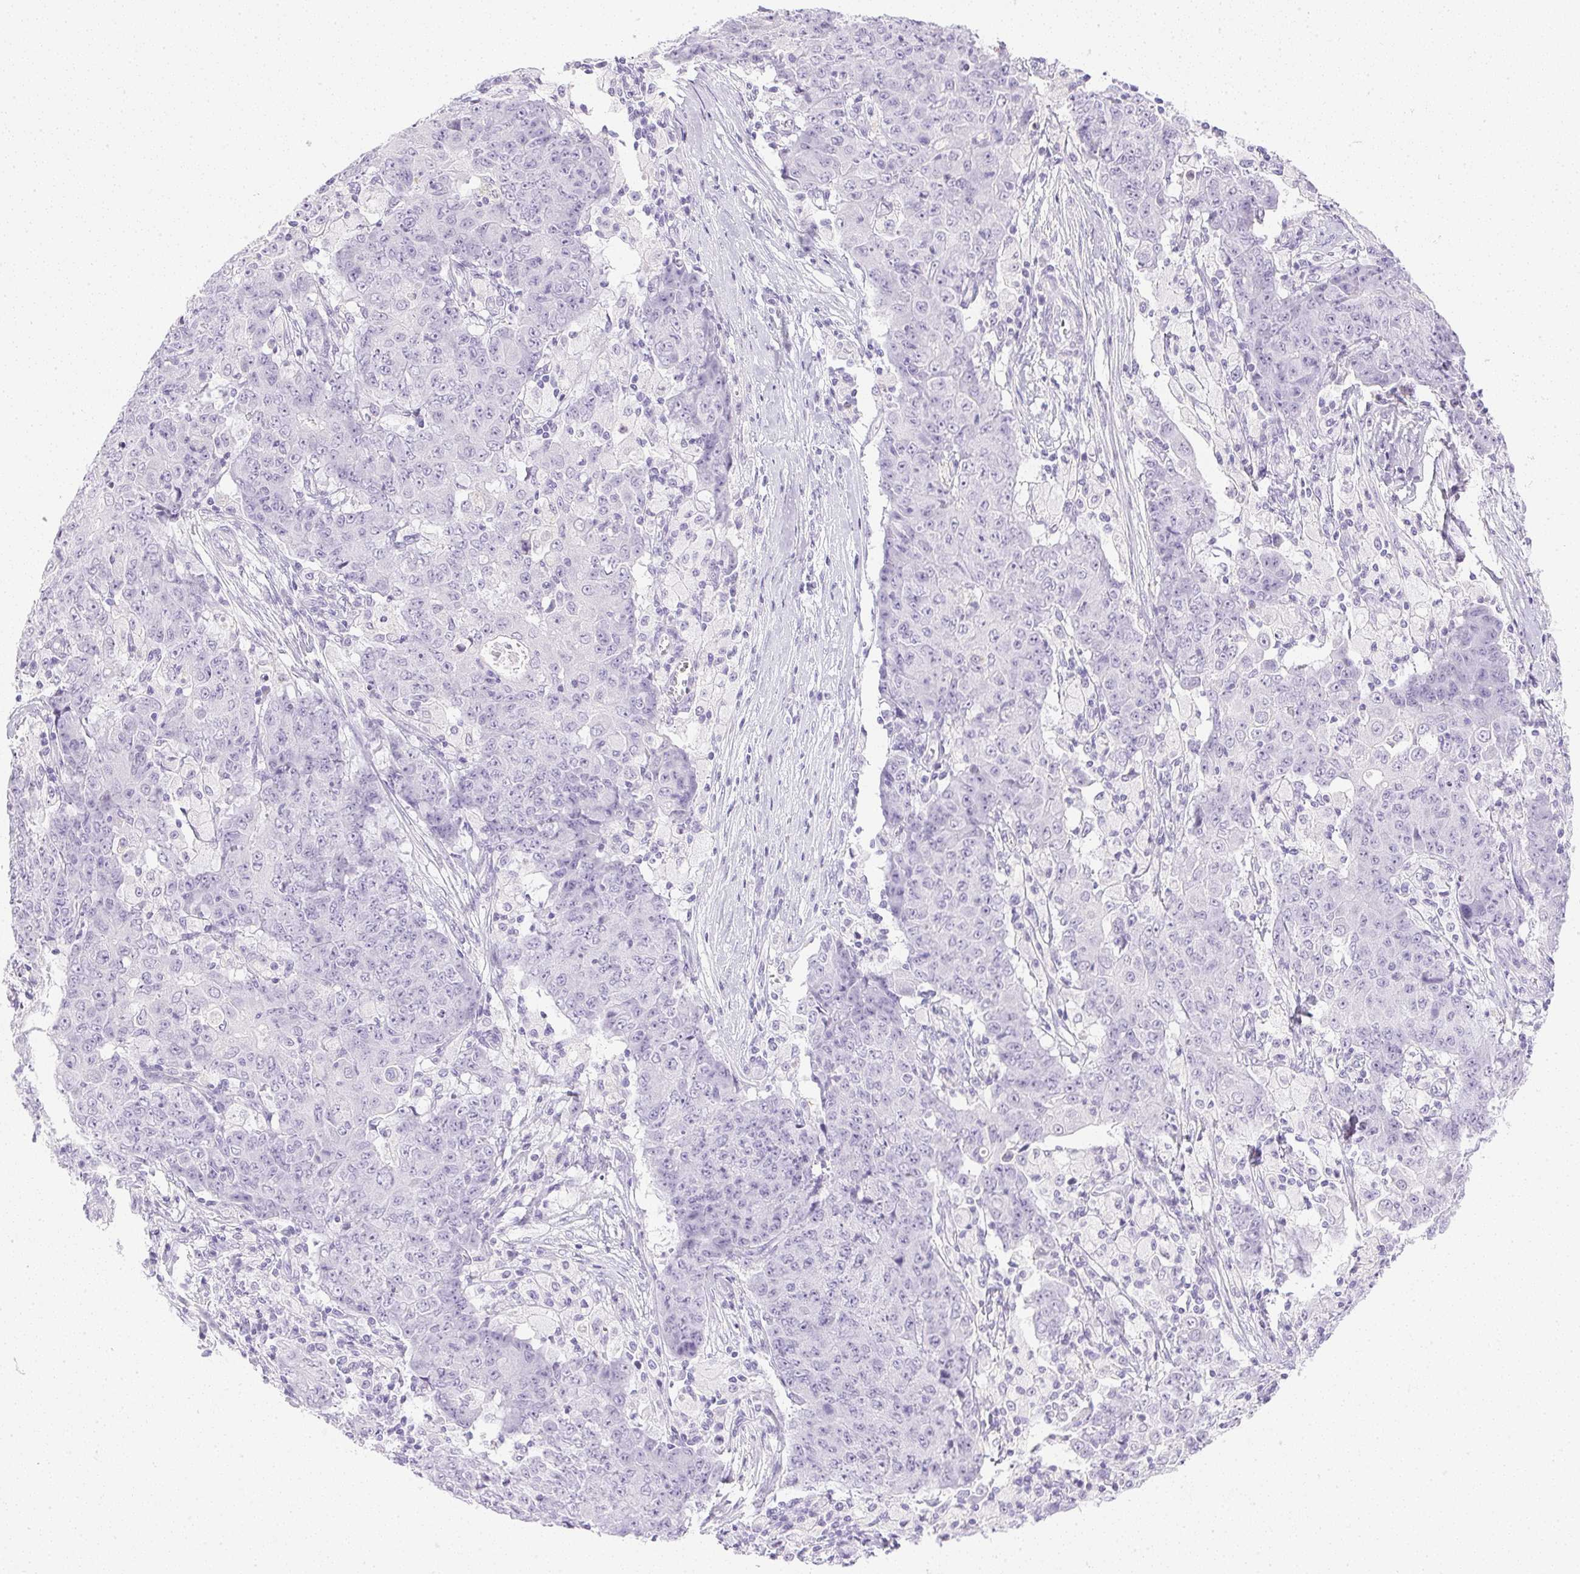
{"staining": {"intensity": "negative", "quantity": "none", "location": "none"}, "tissue": "ovarian cancer", "cell_type": "Tumor cells", "image_type": "cancer", "snomed": [{"axis": "morphology", "description": "Carcinoma, endometroid"}, {"axis": "topography", "description": "Ovary"}], "caption": "Immunohistochemistry (IHC) micrograph of ovarian cancer stained for a protein (brown), which exhibits no positivity in tumor cells.", "gene": "CPB1", "patient": {"sex": "female", "age": 42}}